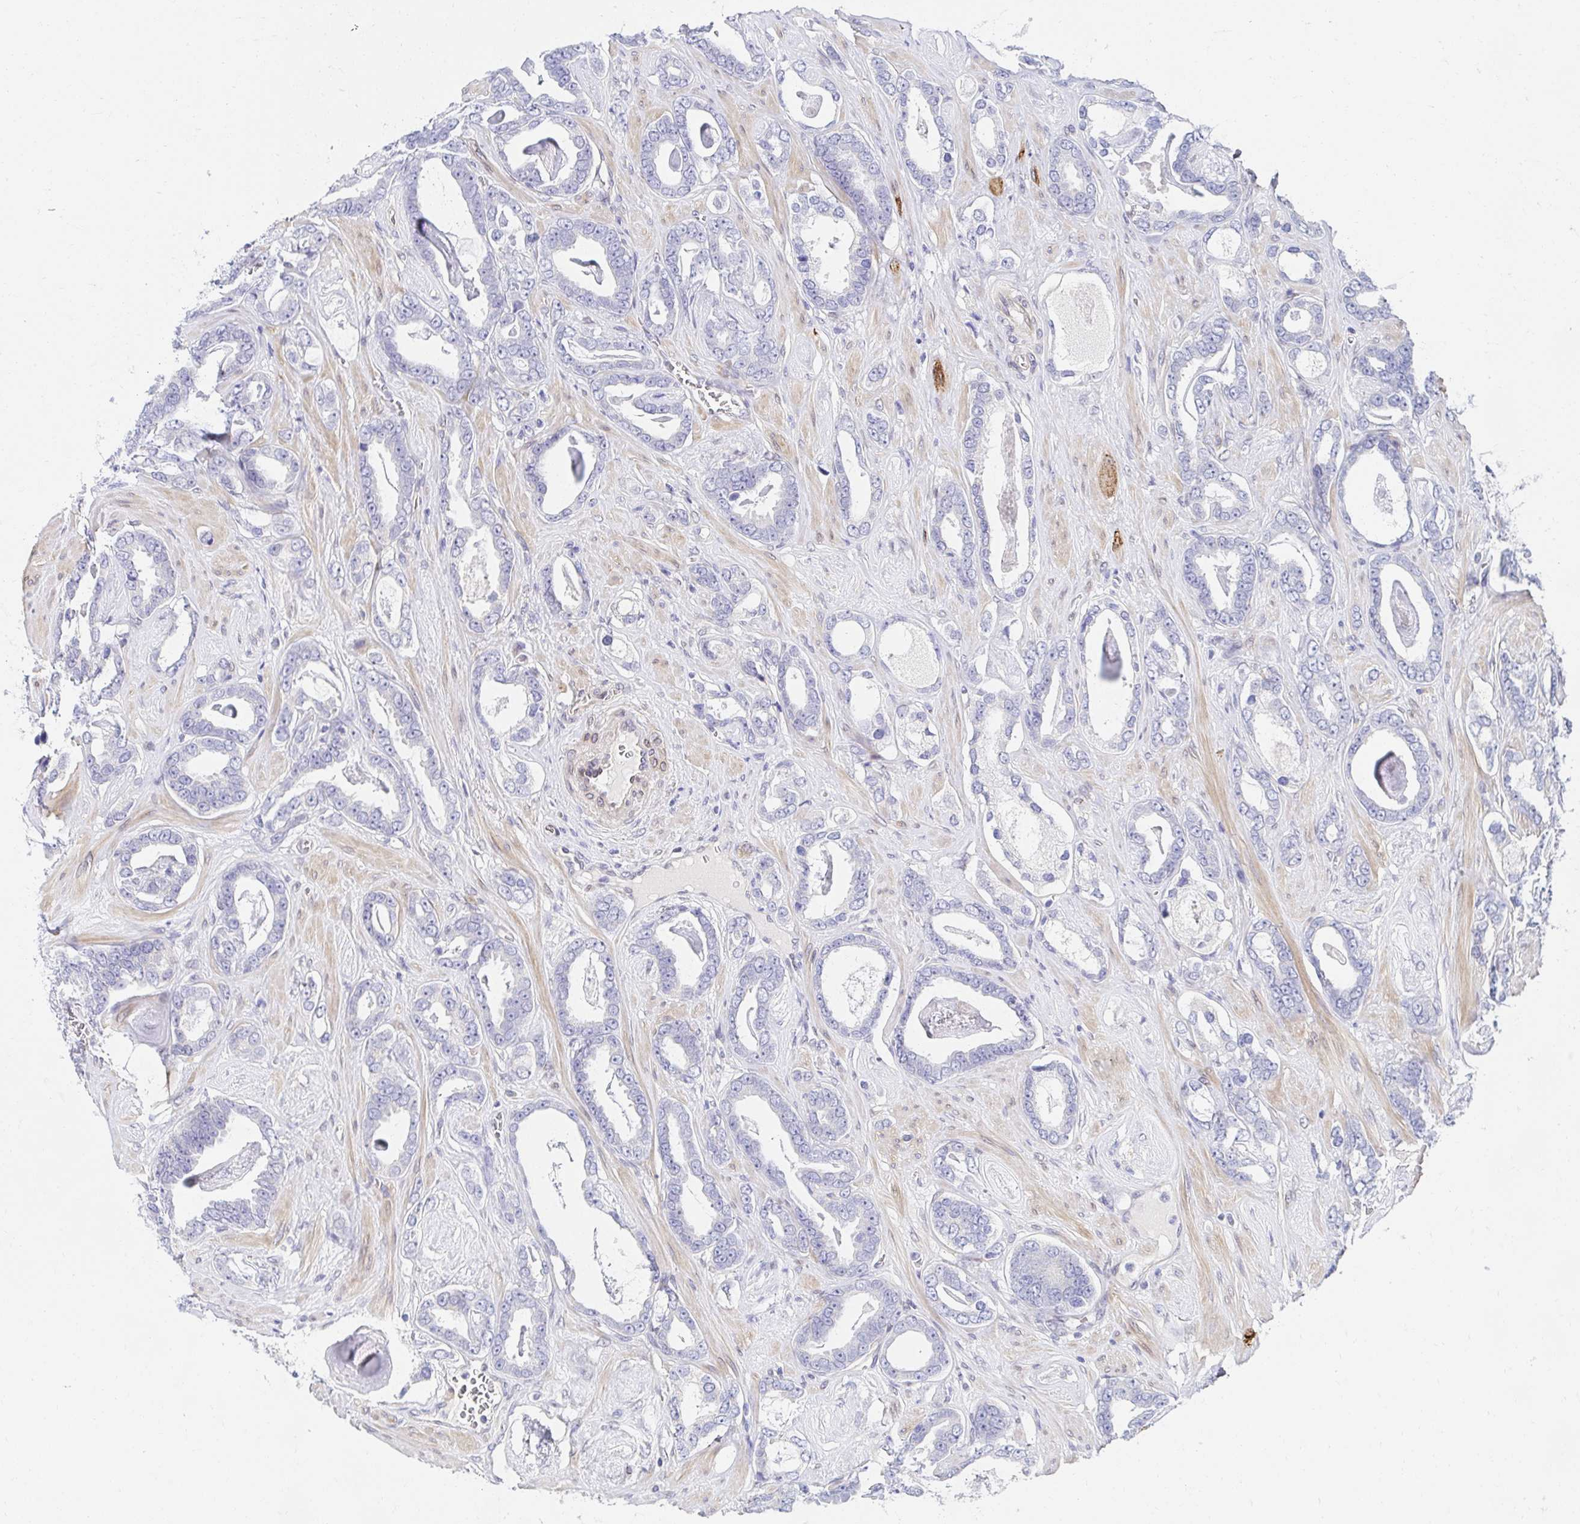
{"staining": {"intensity": "negative", "quantity": "none", "location": "none"}, "tissue": "prostate cancer", "cell_type": "Tumor cells", "image_type": "cancer", "snomed": [{"axis": "morphology", "description": "Adenocarcinoma, High grade"}, {"axis": "topography", "description": "Prostate"}], "caption": "DAB immunohistochemical staining of human prostate cancer (adenocarcinoma (high-grade)) reveals no significant expression in tumor cells.", "gene": "AKAP14", "patient": {"sex": "male", "age": 63}}